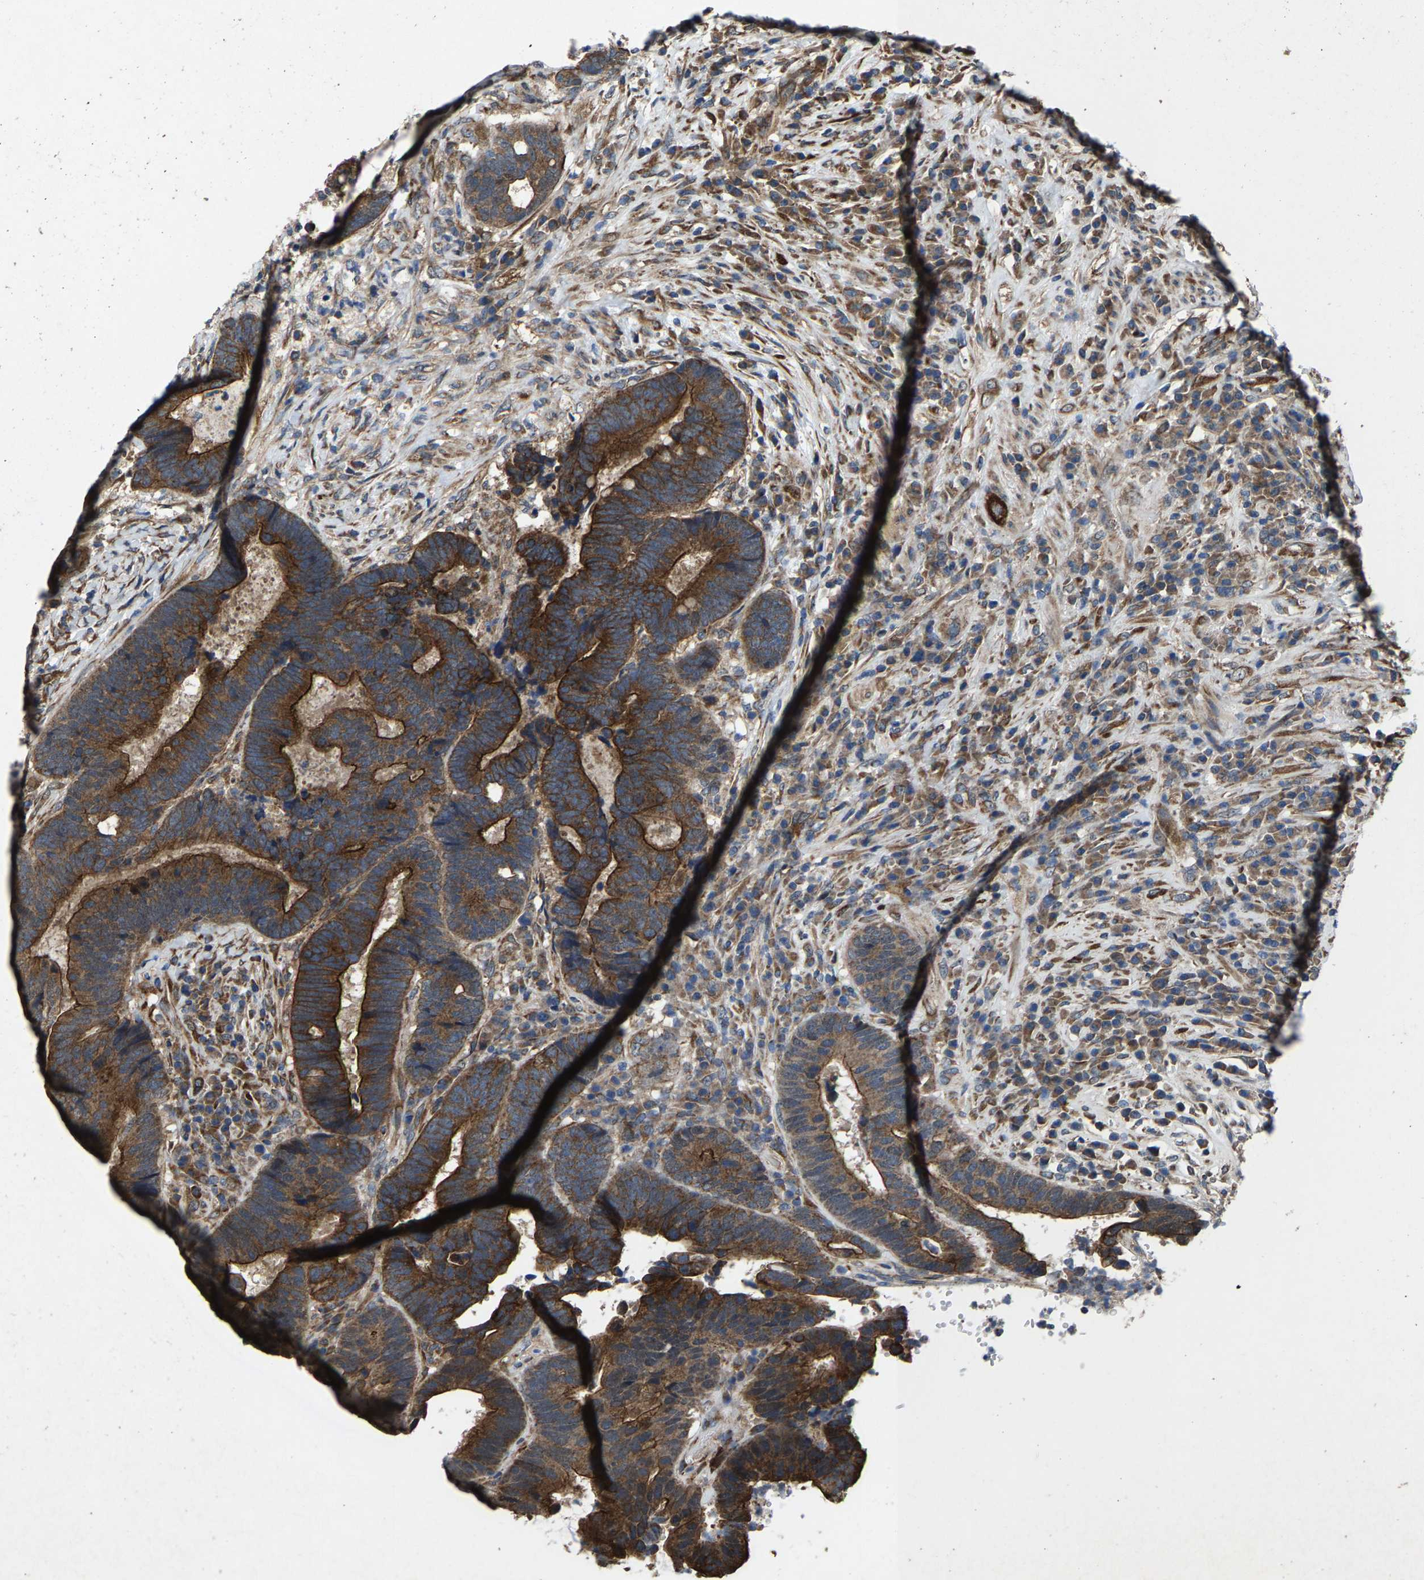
{"staining": {"intensity": "strong", "quantity": ">75%", "location": "cytoplasmic/membranous"}, "tissue": "colorectal cancer", "cell_type": "Tumor cells", "image_type": "cancer", "snomed": [{"axis": "morphology", "description": "Adenocarcinoma, NOS"}, {"axis": "topography", "description": "Rectum"}], "caption": "A histopathology image of colorectal cancer stained for a protein shows strong cytoplasmic/membranous brown staining in tumor cells. (DAB (3,3'-diaminobenzidine) = brown stain, brightfield microscopy at high magnification).", "gene": "PDP1", "patient": {"sex": "female", "age": 89}}